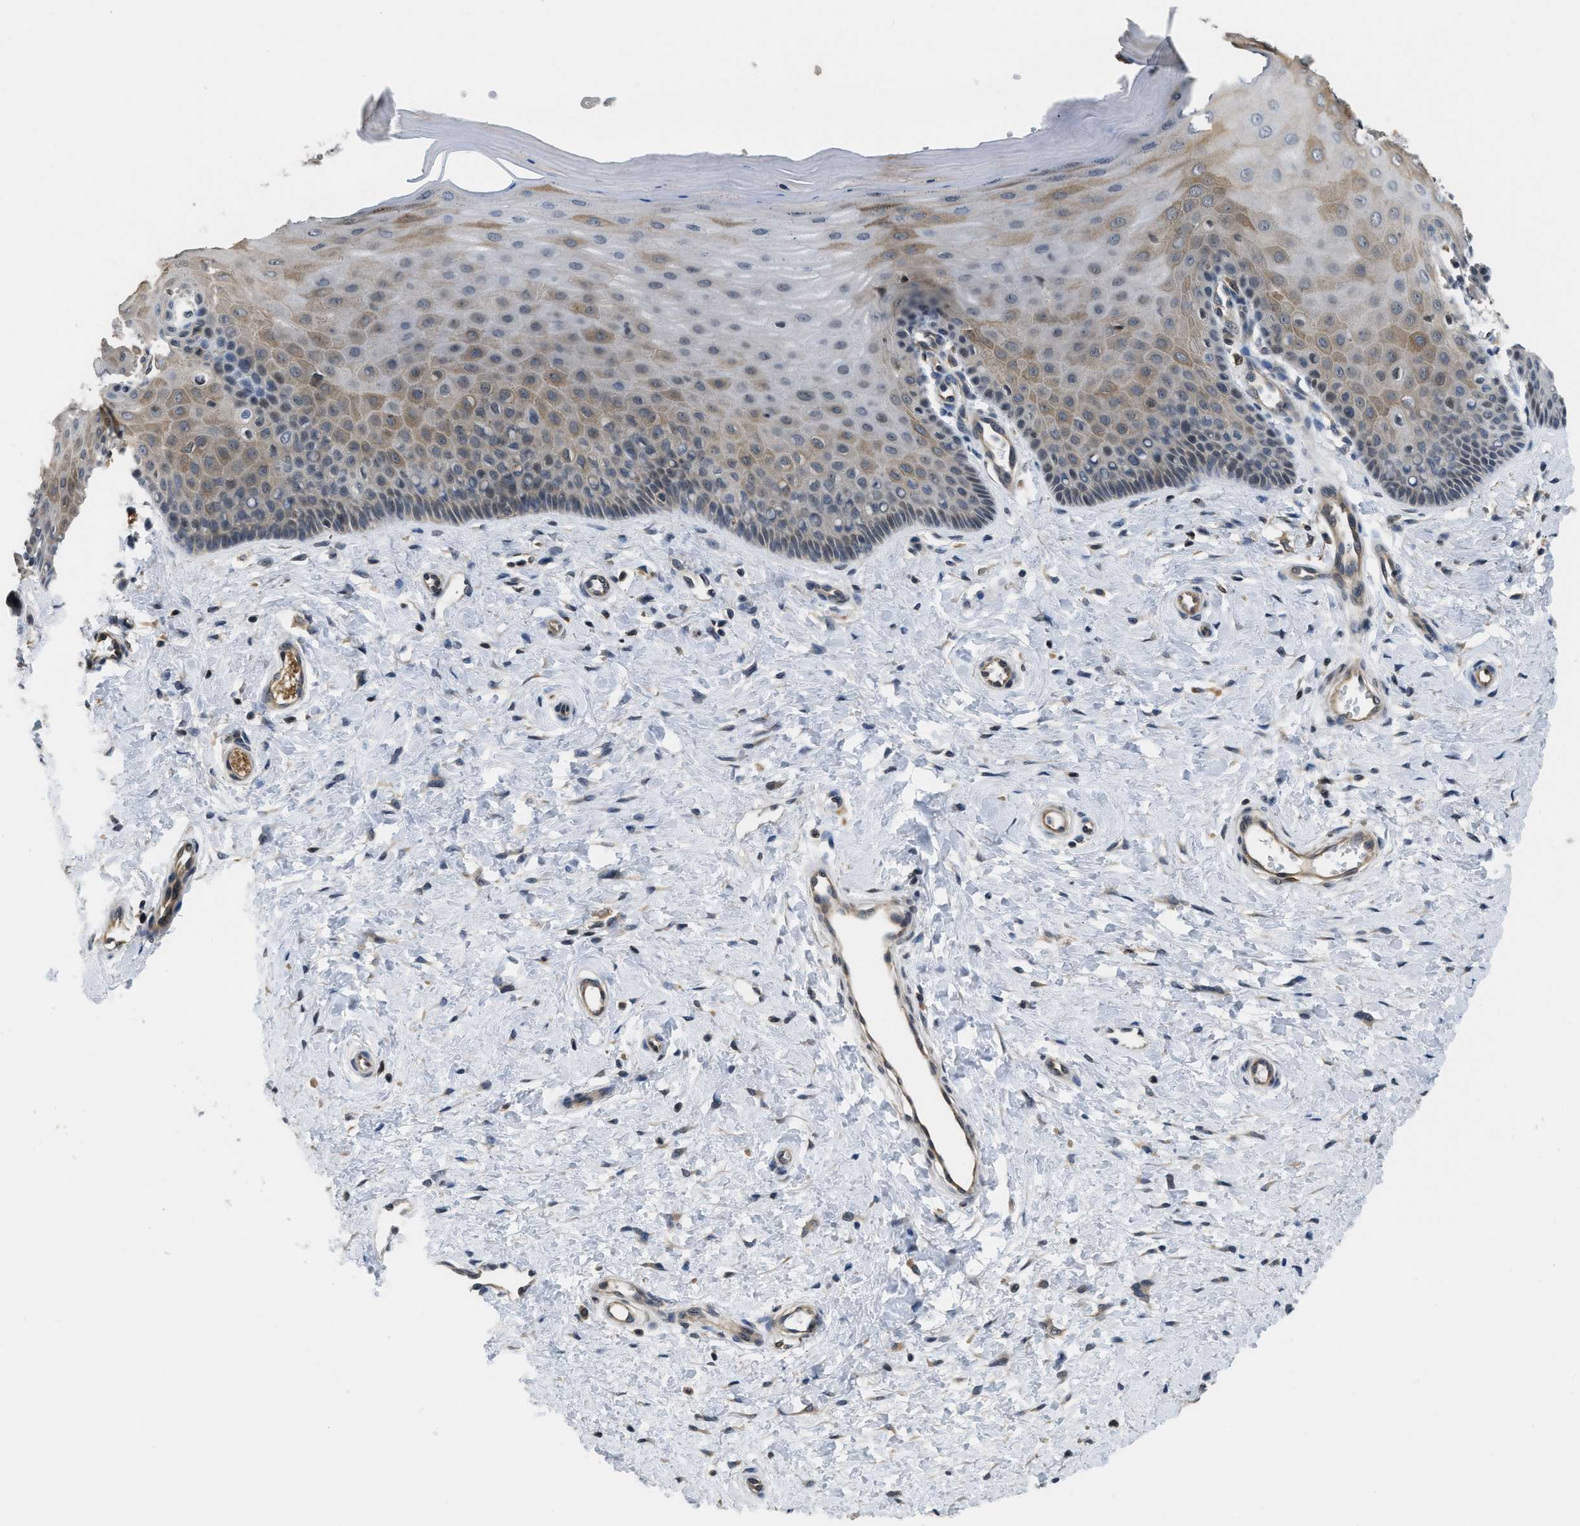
{"staining": {"intensity": "weak", "quantity": ">75%", "location": "cytoplasmic/membranous"}, "tissue": "cervix", "cell_type": "Glandular cells", "image_type": "normal", "snomed": [{"axis": "morphology", "description": "Normal tissue, NOS"}, {"axis": "topography", "description": "Cervix"}], "caption": "IHC (DAB) staining of benign human cervix demonstrates weak cytoplasmic/membranous protein positivity in approximately >75% of glandular cells.", "gene": "TES", "patient": {"sex": "female", "age": 55}}